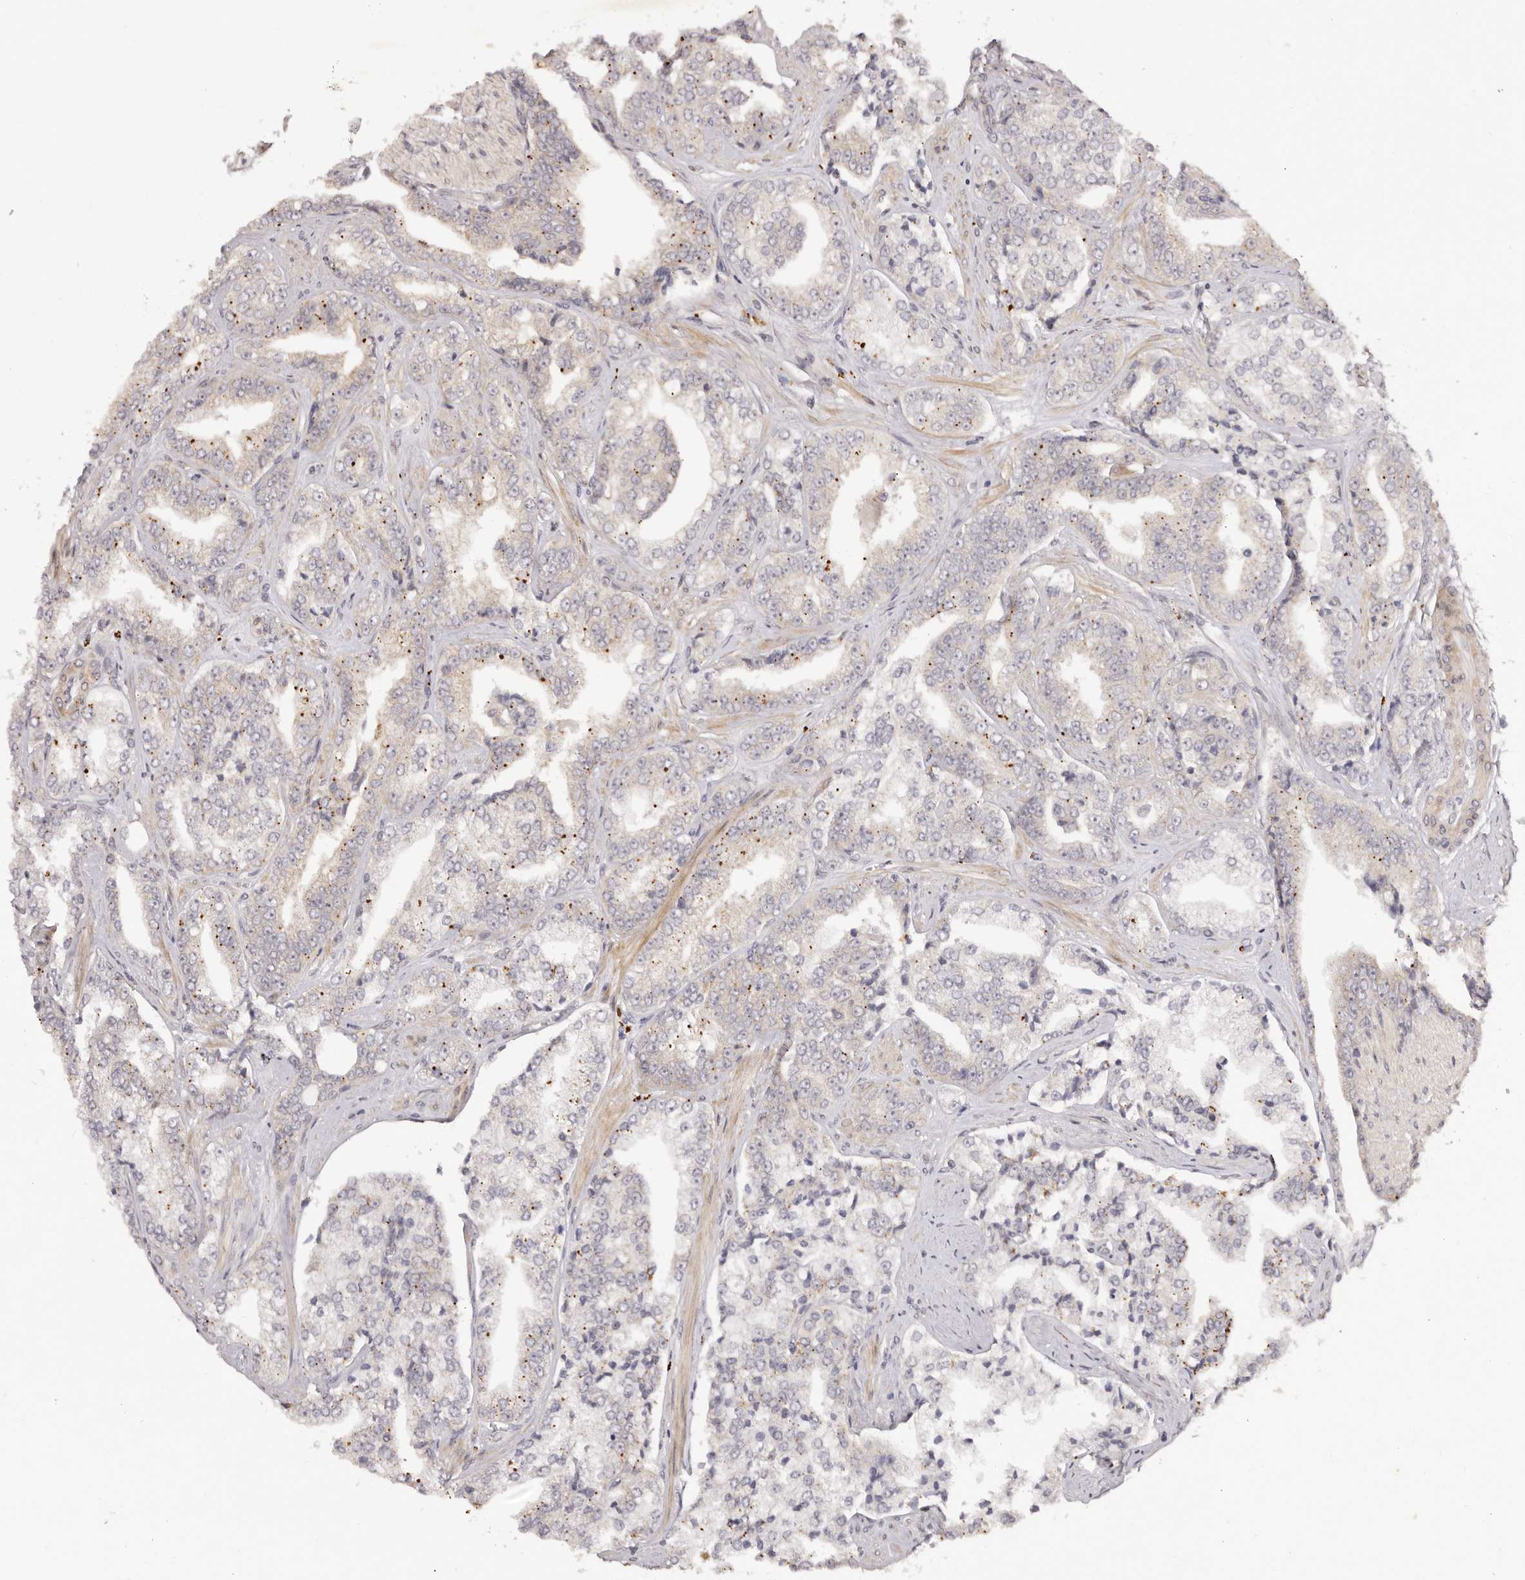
{"staining": {"intensity": "moderate", "quantity": "<25%", "location": "cytoplasmic/membranous"}, "tissue": "prostate cancer", "cell_type": "Tumor cells", "image_type": "cancer", "snomed": [{"axis": "morphology", "description": "Adenocarcinoma, High grade"}, {"axis": "topography", "description": "Prostate"}], "caption": "A brown stain labels moderate cytoplasmic/membranous staining of a protein in prostate cancer (adenocarcinoma (high-grade)) tumor cells.", "gene": "MICAL2", "patient": {"sex": "male", "age": 71}}